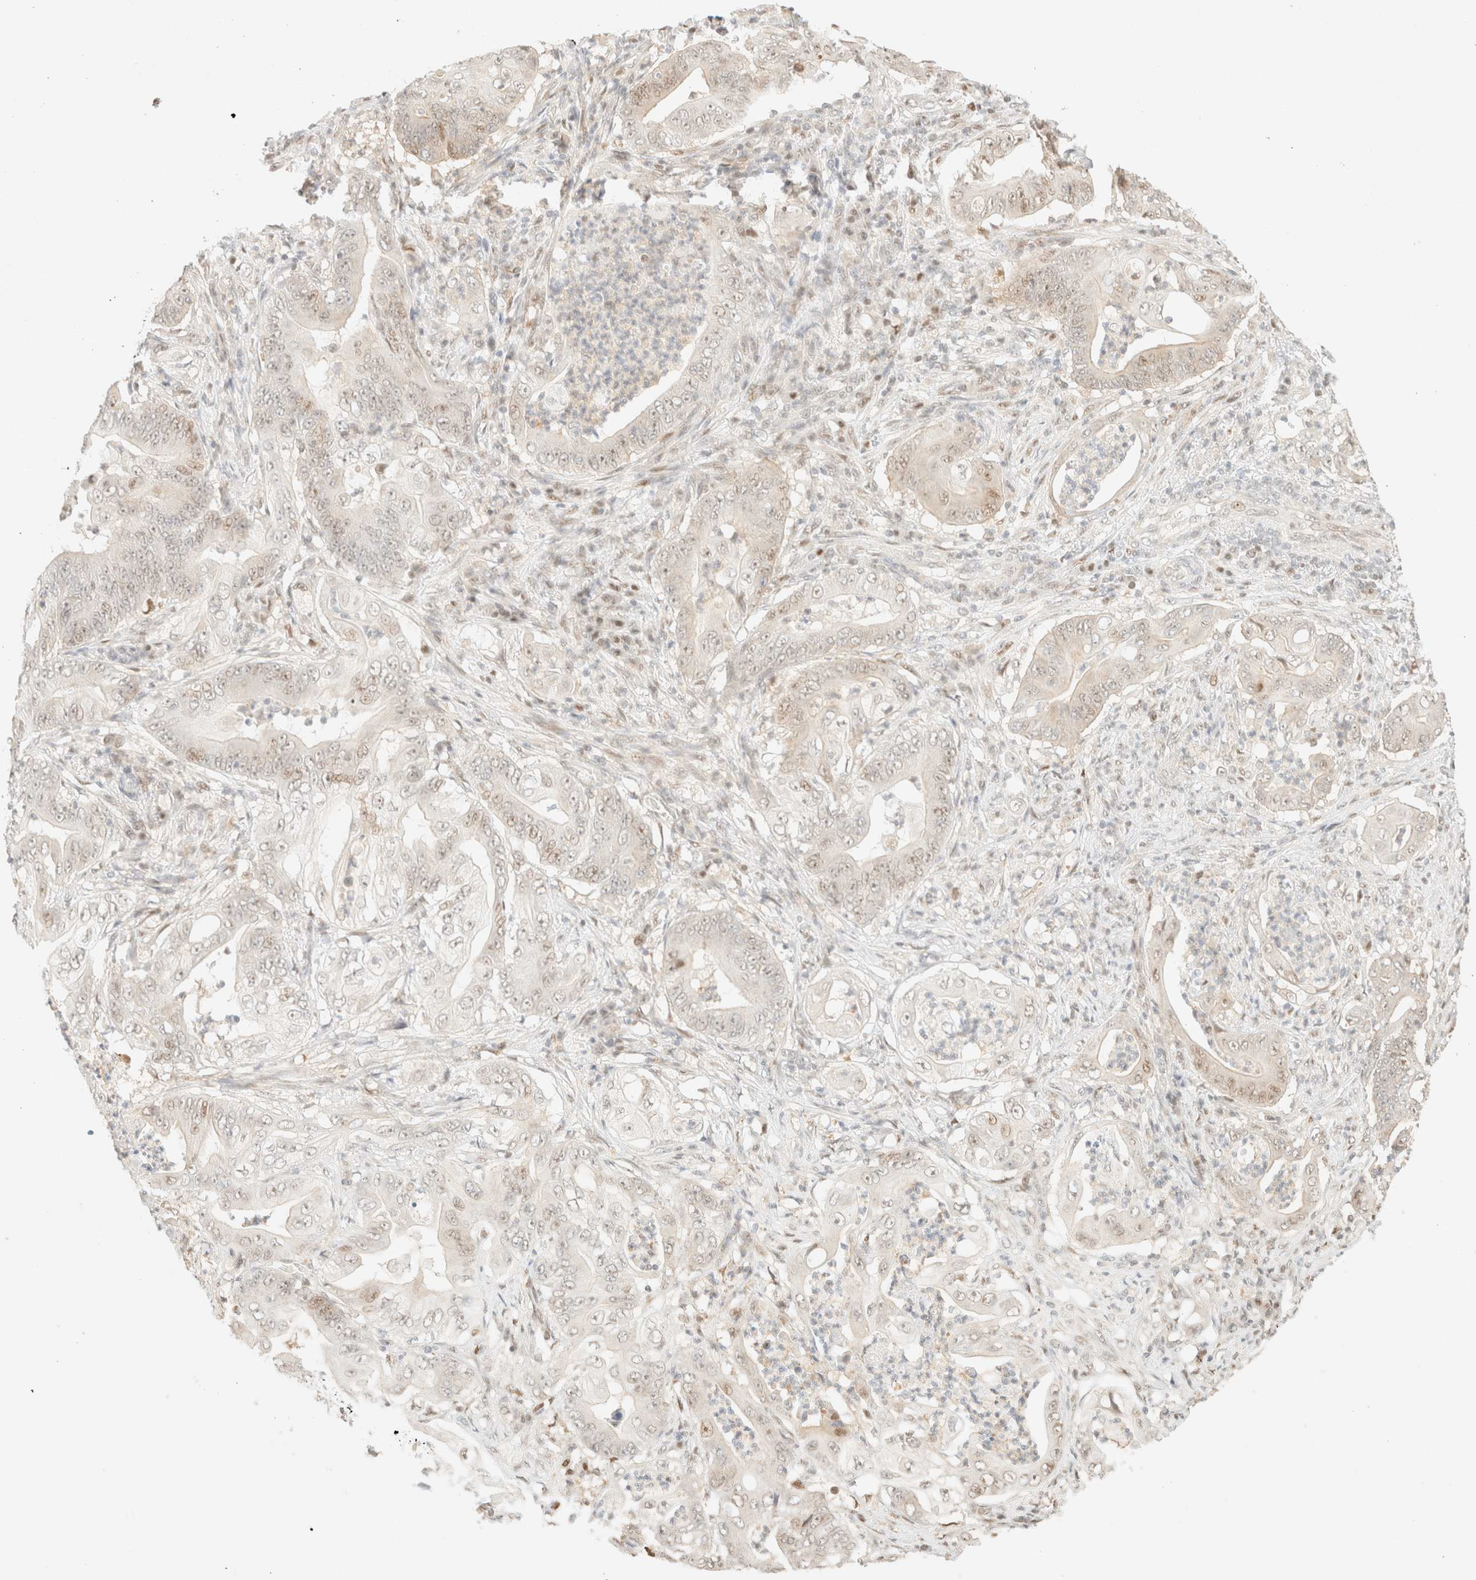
{"staining": {"intensity": "weak", "quantity": "<25%", "location": "nuclear"}, "tissue": "stomach cancer", "cell_type": "Tumor cells", "image_type": "cancer", "snomed": [{"axis": "morphology", "description": "Adenocarcinoma, NOS"}, {"axis": "topography", "description": "Stomach"}], "caption": "Tumor cells are negative for protein expression in human stomach cancer (adenocarcinoma).", "gene": "TSR1", "patient": {"sex": "female", "age": 73}}